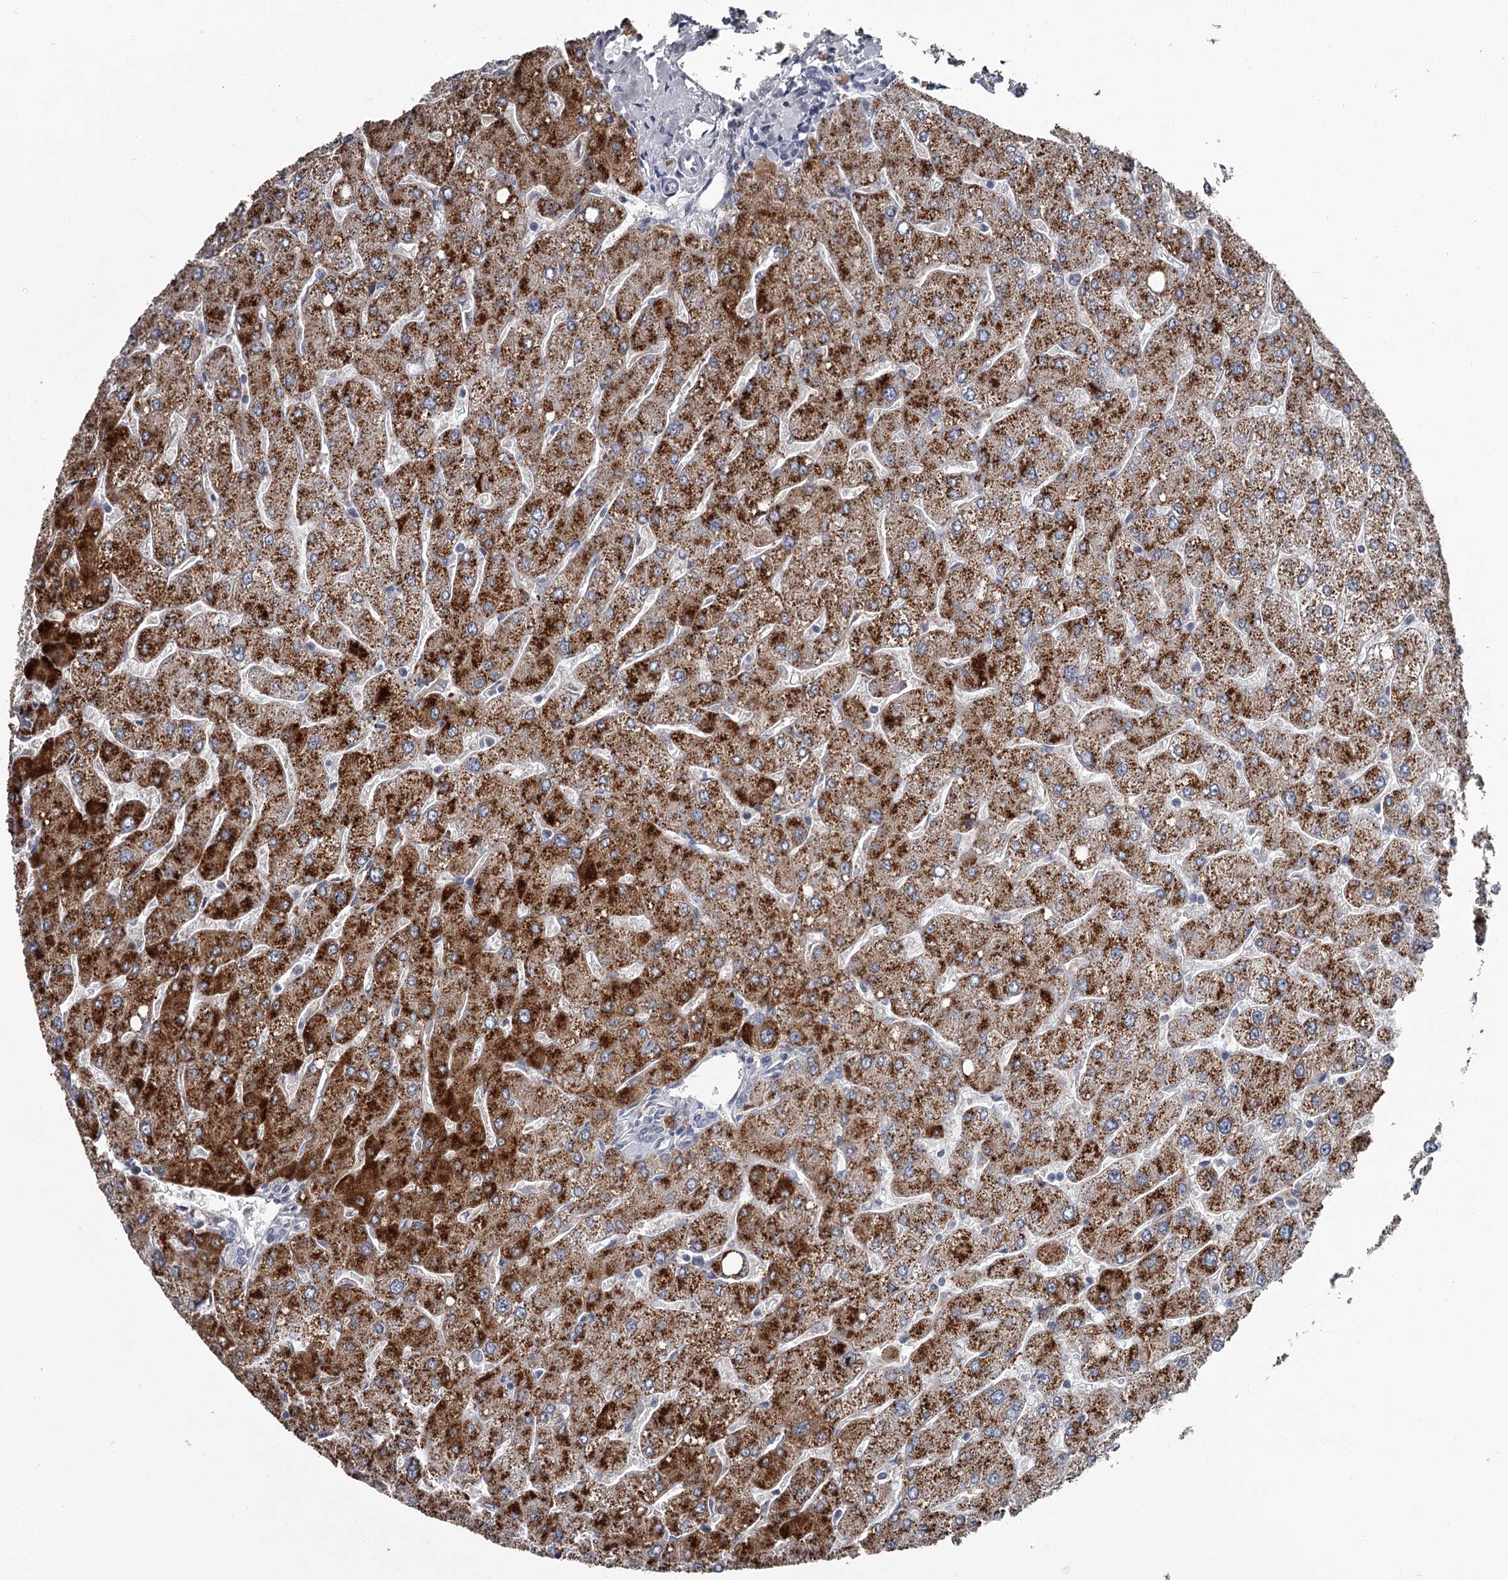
{"staining": {"intensity": "negative", "quantity": "none", "location": "none"}, "tissue": "liver", "cell_type": "Cholangiocytes", "image_type": "normal", "snomed": [{"axis": "morphology", "description": "Normal tissue, NOS"}, {"axis": "topography", "description": "Liver"}], "caption": "Protein analysis of normal liver exhibits no significant positivity in cholangiocytes. Brightfield microscopy of immunohistochemistry stained with DAB (brown) and hematoxylin (blue), captured at high magnification.", "gene": "DAO", "patient": {"sex": "male", "age": 55}}